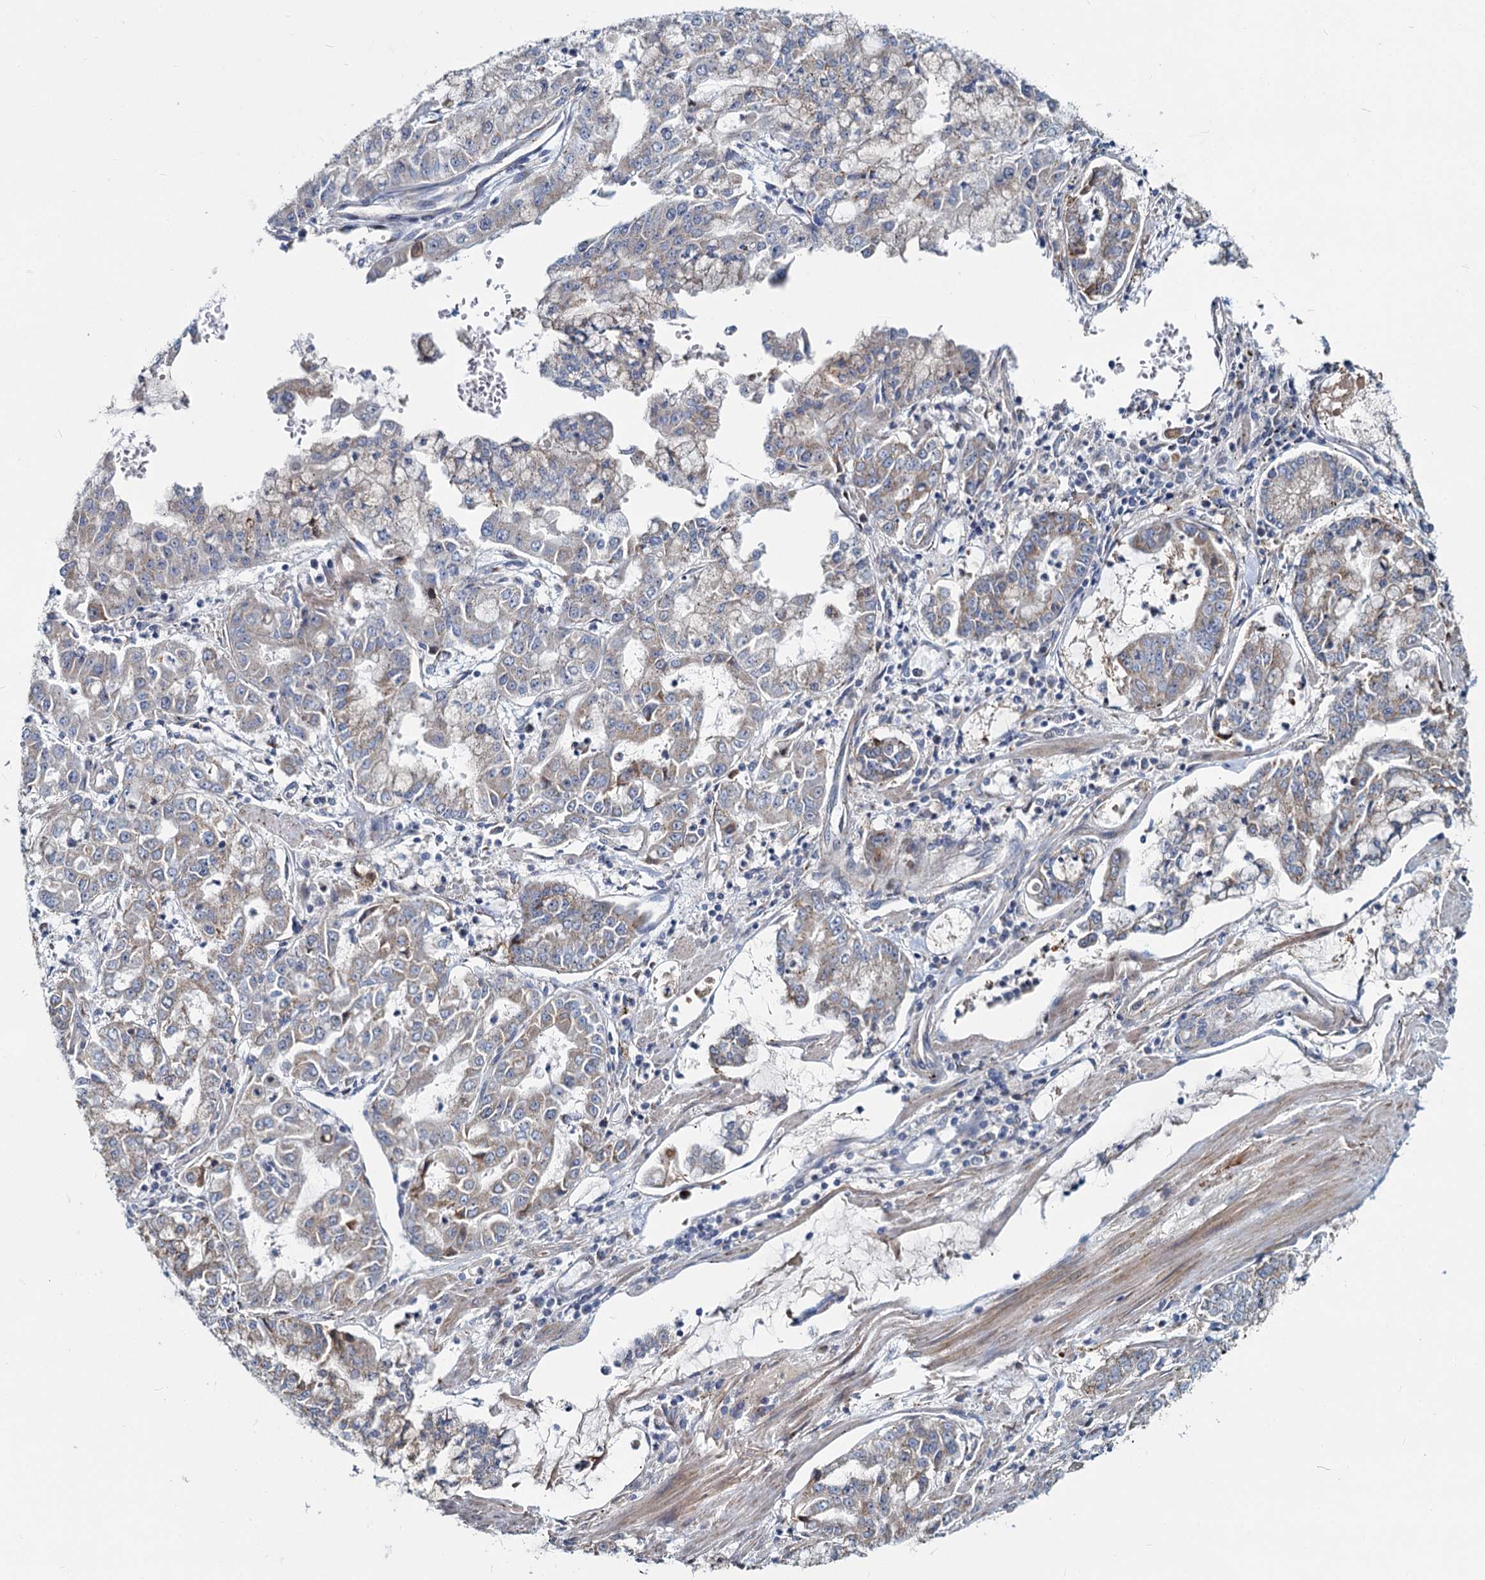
{"staining": {"intensity": "weak", "quantity": "25%-75%", "location": "cytoplasmic/membranous"}, "tissue": "stomach cancer", "cell_type": "Tumor cells", "image_type": "cancer", "snomed": [{"axis": "morphology", "description": "Adenocarcinoma, NOS"}, {"axis": "topography", "description": "Stomach"}], "caption": "Immunohistochemical staining of adenocarcinoma (stomach) shows low levels of weak cytoplasmic/membranous expression in approximately 25%-75% of tumor cells.", "gene": "DCUN1D2", "patient": {"sex": "male", "age": 76}}